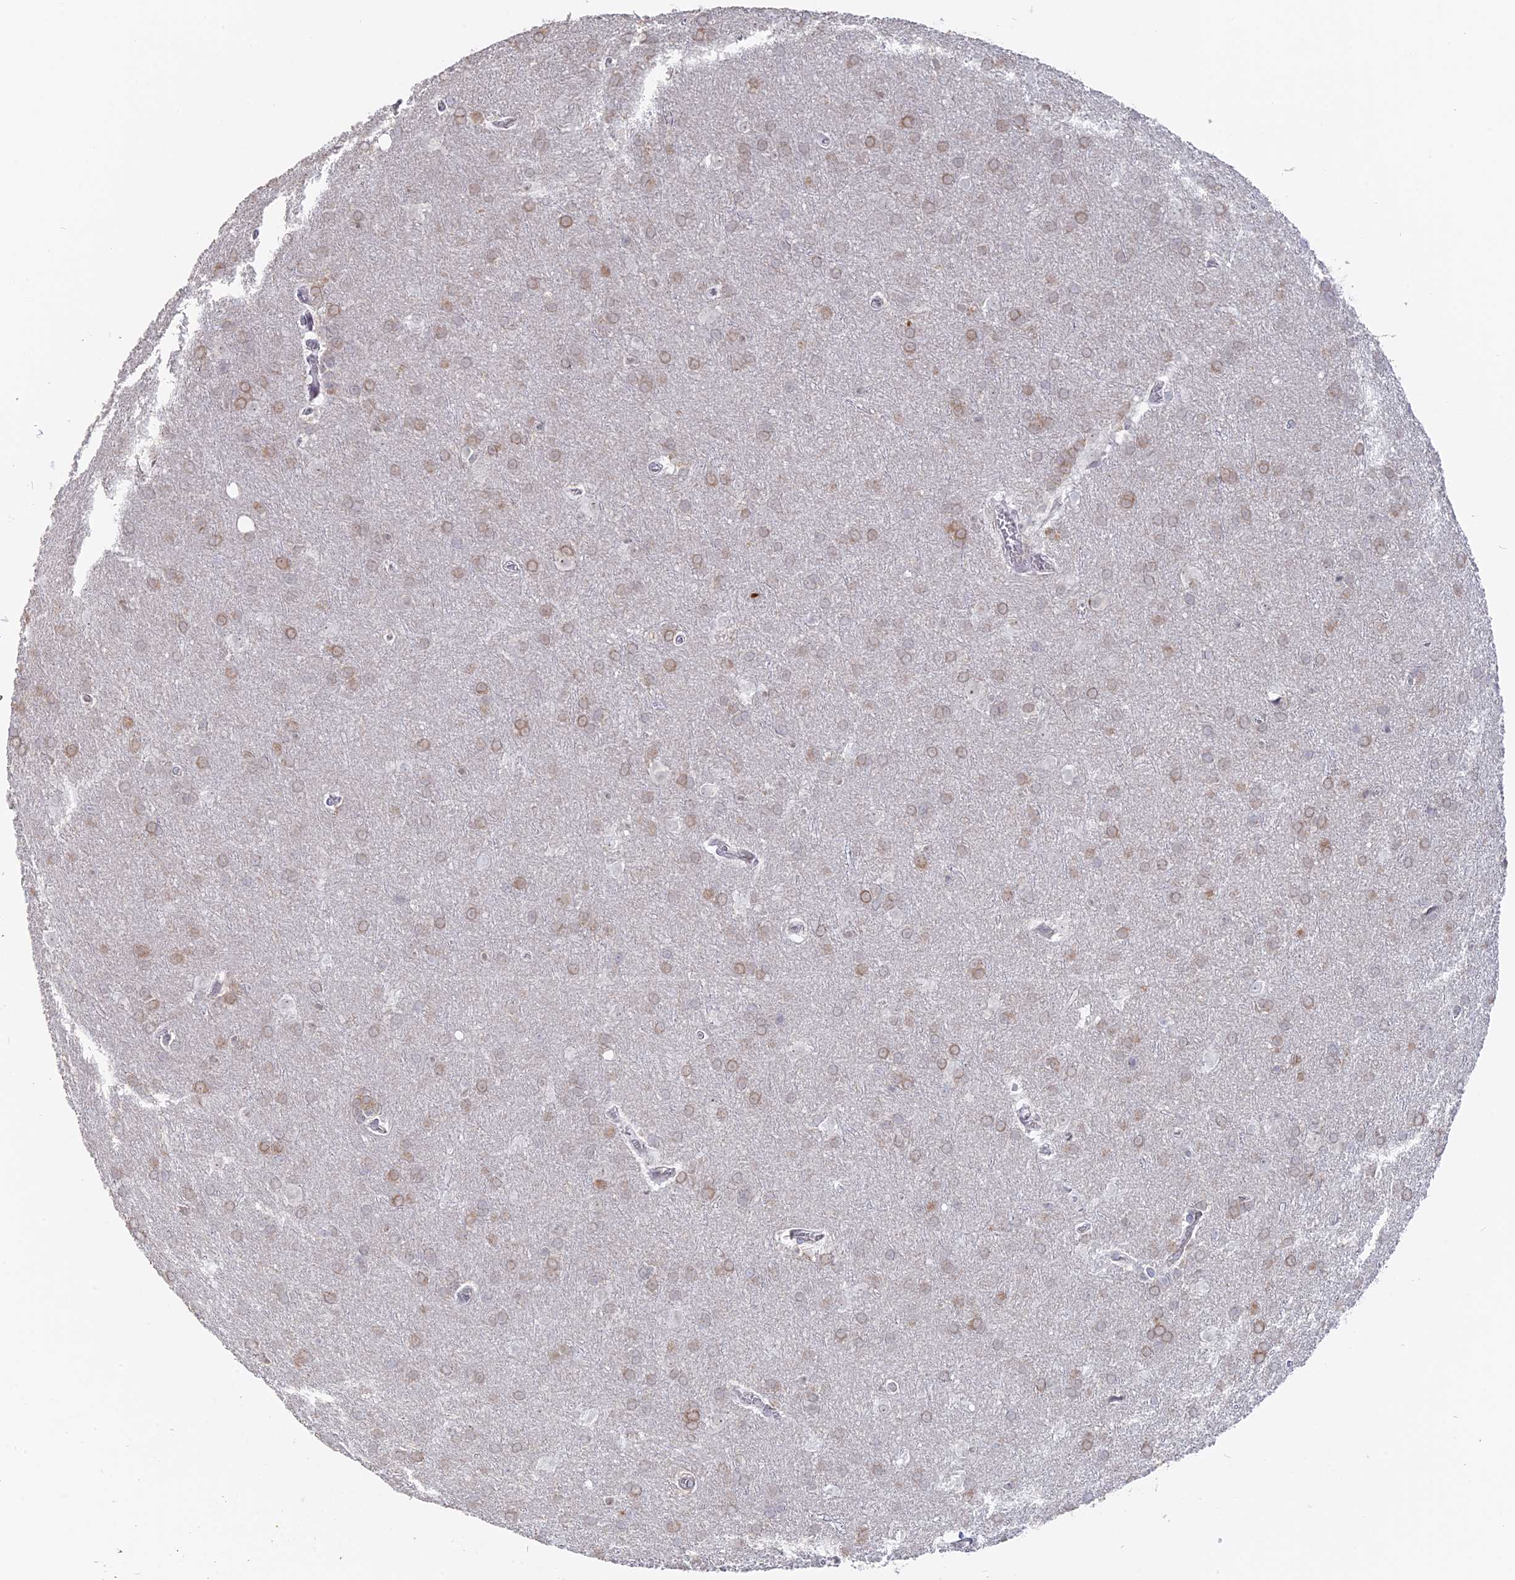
{"staining": {"intensity": "weak", "quantity": ">75%", "location": "cytoplasmic/membranous"}, "tissue": "glioma", "cell_type": "Tumor cells", "image_type": "cancer", "snomed": [{"axis": "morphology", "description": "Glioma, malignant, Low grade"}, {"axis": "topography", "description": "Brain"}], "caption": "Immunohistochemistry (IHC) micrograph of neoplastic tissue: glioma stained using IHC reveals low levels of weak protein expression localized specifically in the cytoplasmic/membranous of tumor cells, appearing as a cytoplasmic/membranous brown color.", "gene": "SEMG2", "patient": {"sex": "female", "age": 32}}